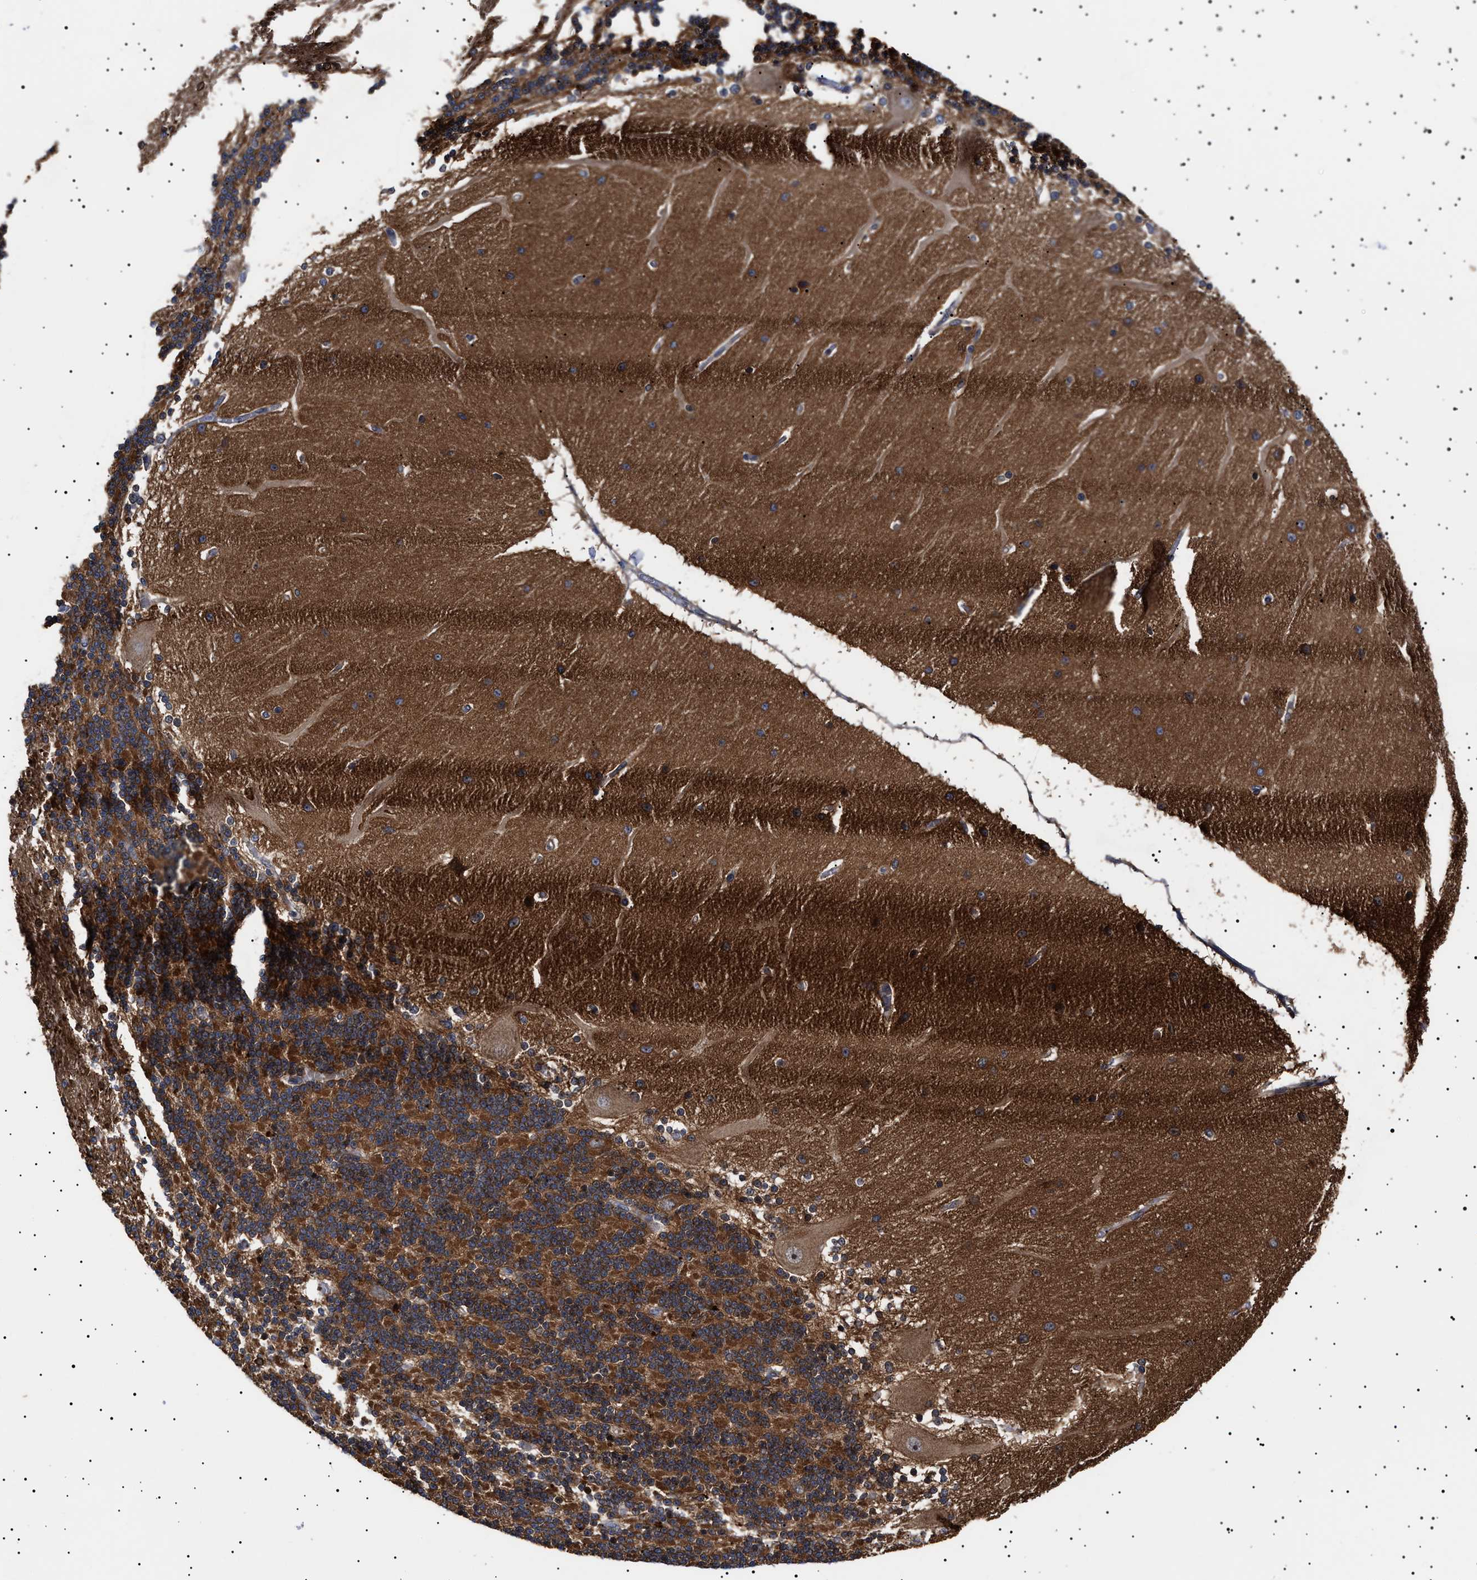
{"staining": {"intensity": "strong", "quantity": ">75%", "location": "cytoplasmic/membranous"}, "tissue": "cerebellum", "cell_type": "Cells in granular layer", "image_type": "normal", "snomed": [{"axis": "morphology", "description": "Normal tissue, NOS"}, {"axis": "topography", "description": "Cerebellum"}], "caption": "IHC of benign cerebellum shows high levels of strong cytoplasmic/membranous positivity in about >75% of cells in granular layer.", "gene": "KRBA1", "patient": {"sex": "female", "age": 54}}